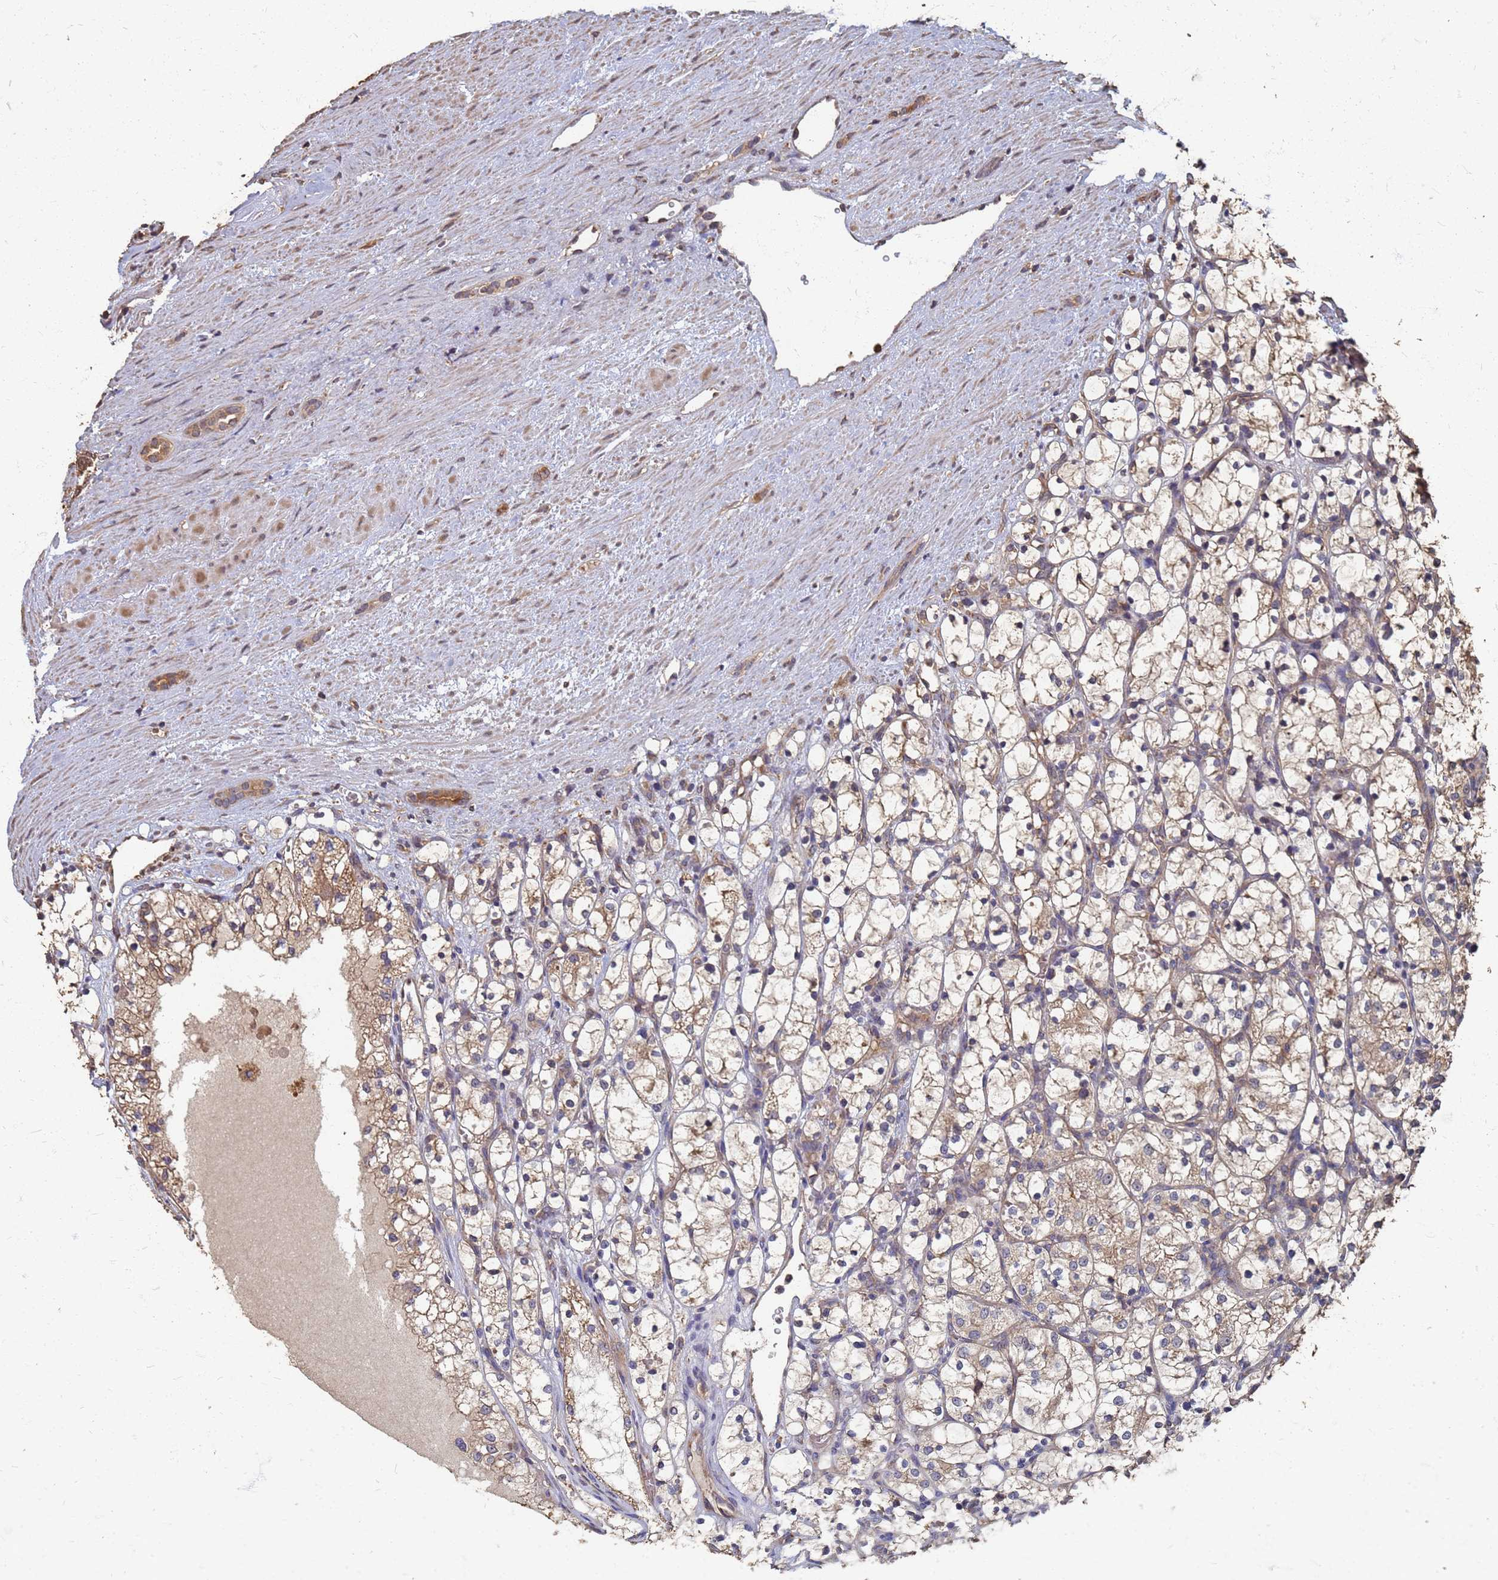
{"staining": {"intensity": "weak", "quantity": "25%-75%", "location": "cytoplasmic/membranous"}, "tissue": "renal cancer", "cell_type": "Tumor cells", "image_type": "cancer", "snomed": [{"axis": "morphology", "description": "Adenocarcinoma, NOS"}, {"axis": "topography", "description": "Kidney"}], "caption": "Renal cancer (adenocarcinoma) was stained to show a protein in brown. There is low levels of weak cytoplasmic/membranous staining in approximately 25%-75% of tumor cells.", "gene": "DPH5", "patient": {"sex": "female", "age": 69}}